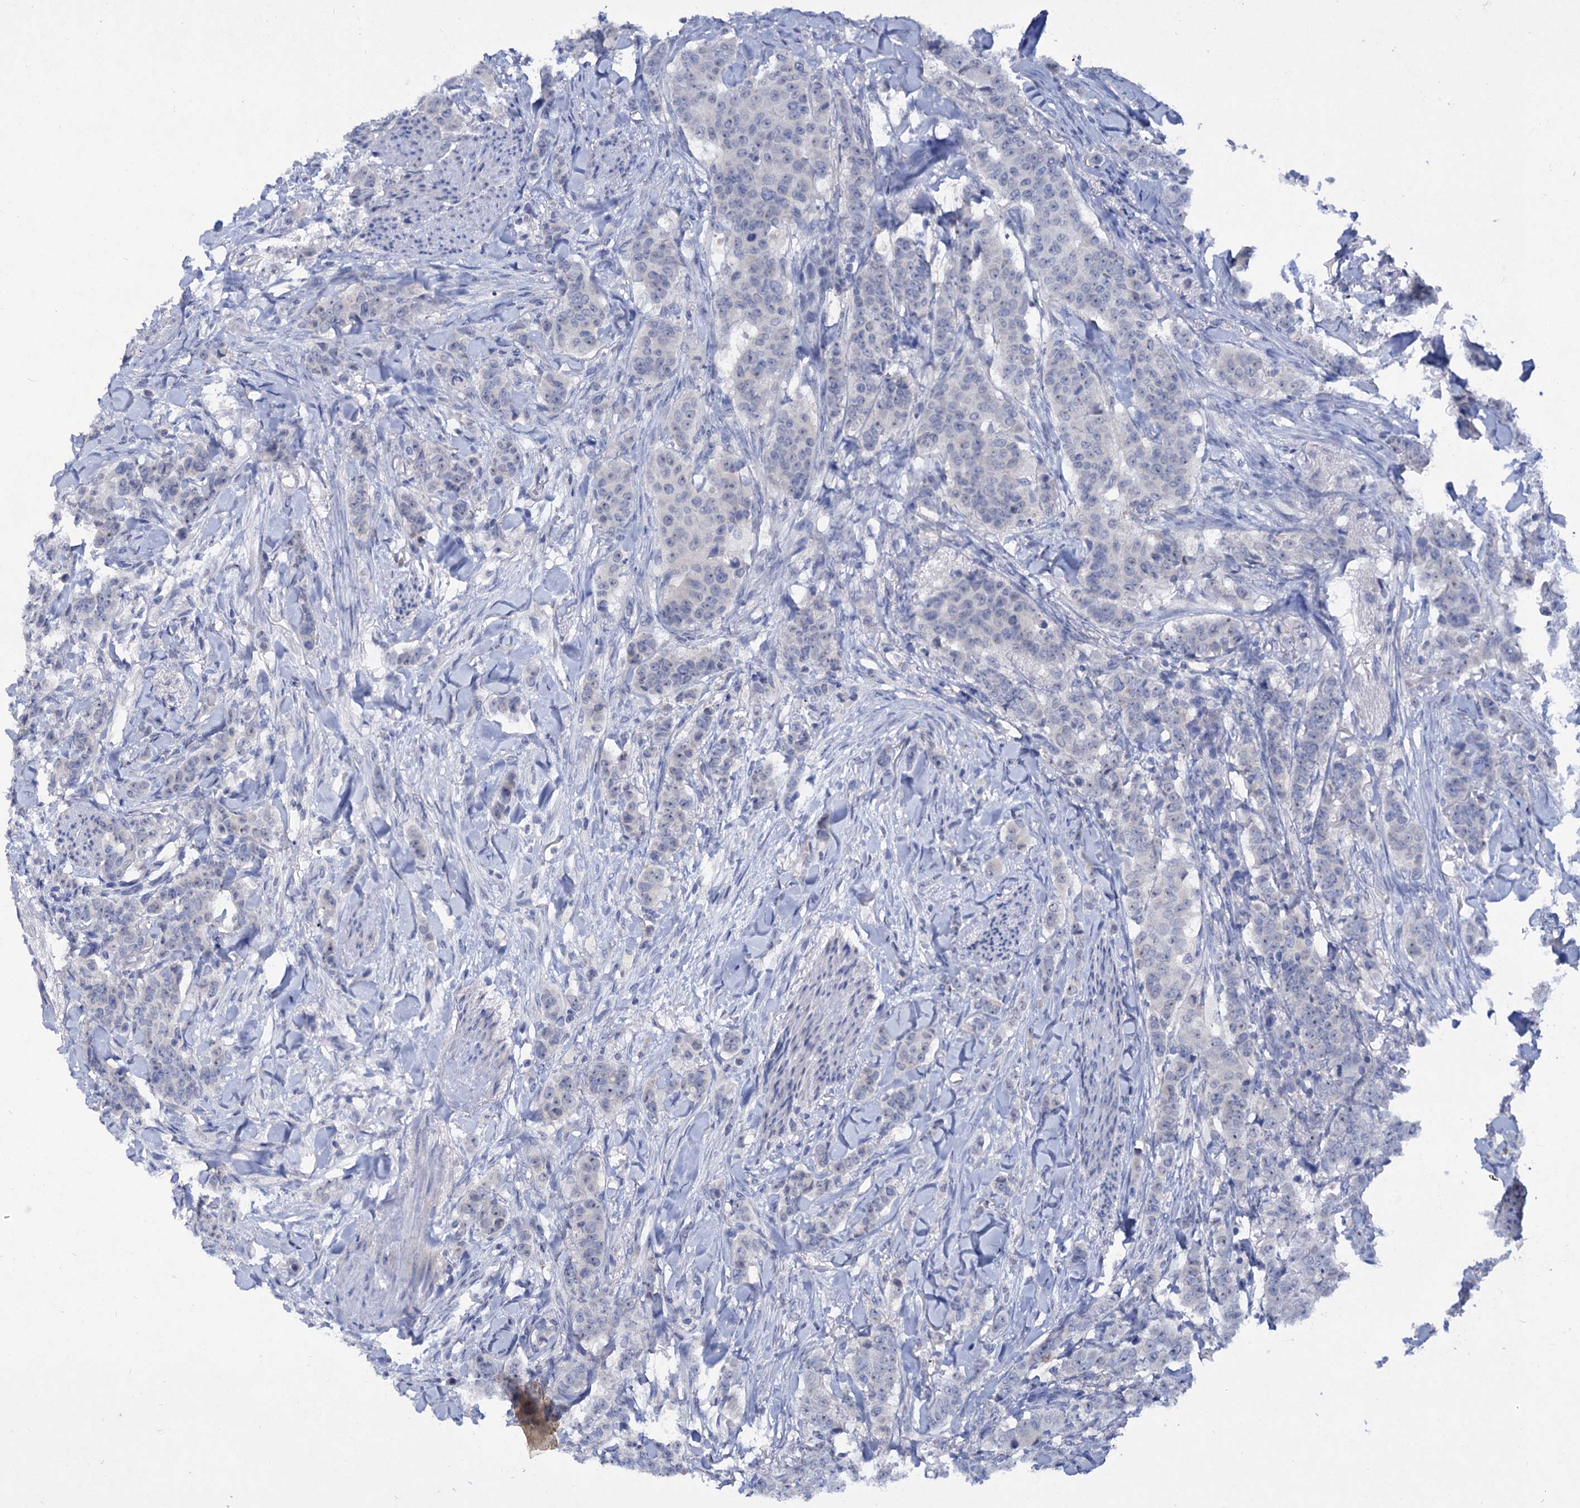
{"staining": {"intensity": "negative", "quantity": "none", "location": "none"}, "tissue": "breast cancer", "cell_type": "Tumor cells", "image_type": "cancer", "snomed": [{"axis": "morphology", "description": "Duct carcinoma"}, {"axis": "topography", "description": "Breast"}], "caption": "Tumor cells show no significant positivity in breast cancer.", "gene": "ATP4A", "patient": {"sex": "female", "age": 40}}